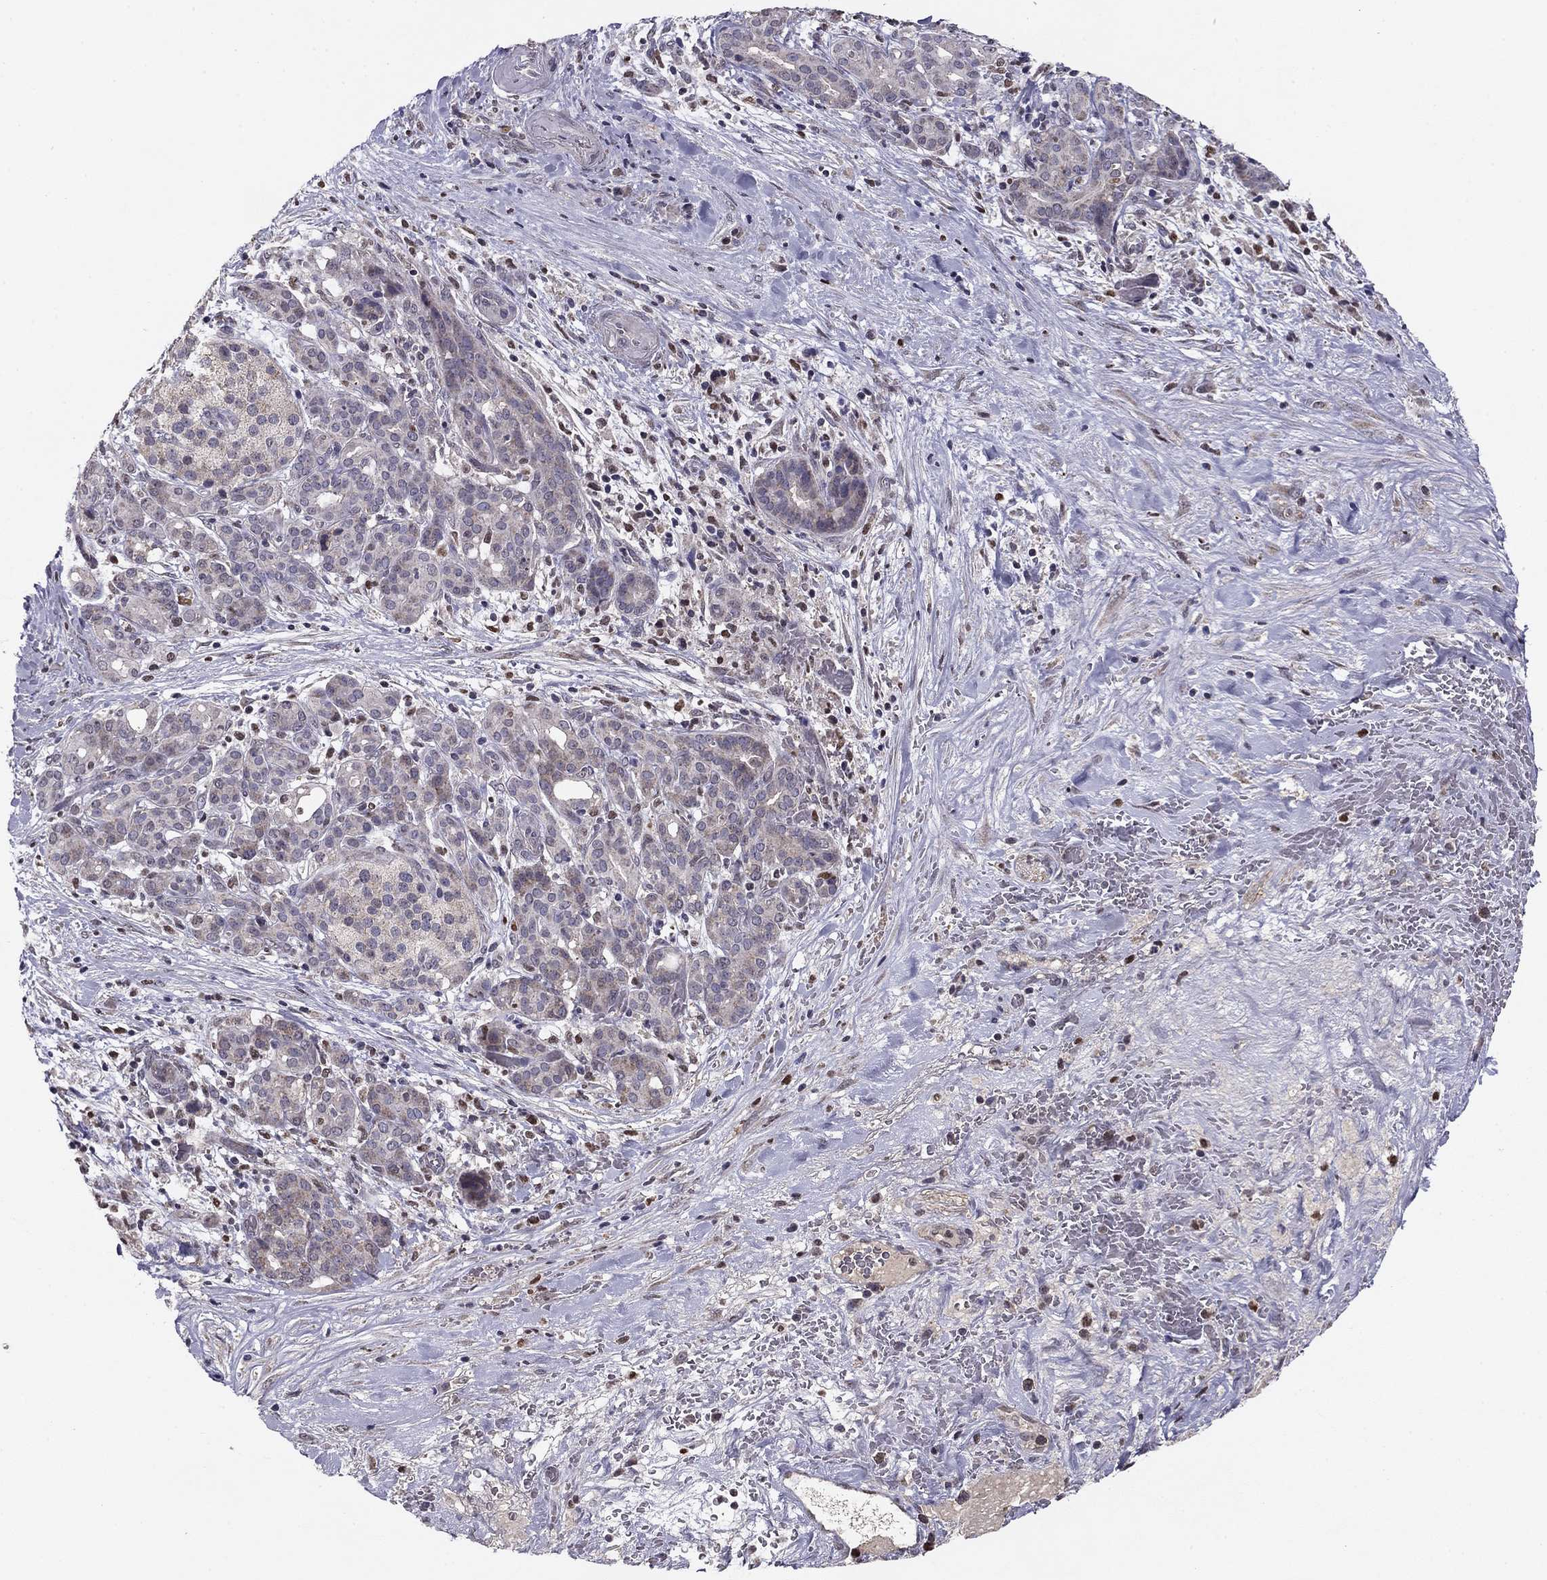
{"staining": {"intensity": "negative", "quantity": "none", "location": "none"}, "tissue": "pancreatic cancer", "cell_type": "Tumor cells", "image_type": "cancer", "snomed": [{"axis": "morphology", "description": "Adenocarcinoma, NOS"}, {"axis": "topography", "description": "Pancreas"}], "caption": "Immunohistochemistry (IHC) of human pancreatic cancer (adenocarcinoma) demonstrates no expression in tumor cells. (DAB IHC visualized using brightfield microscopy, high magnification).", "gene": "HCN1", "patient": {"sex": "male", "age": 44}}